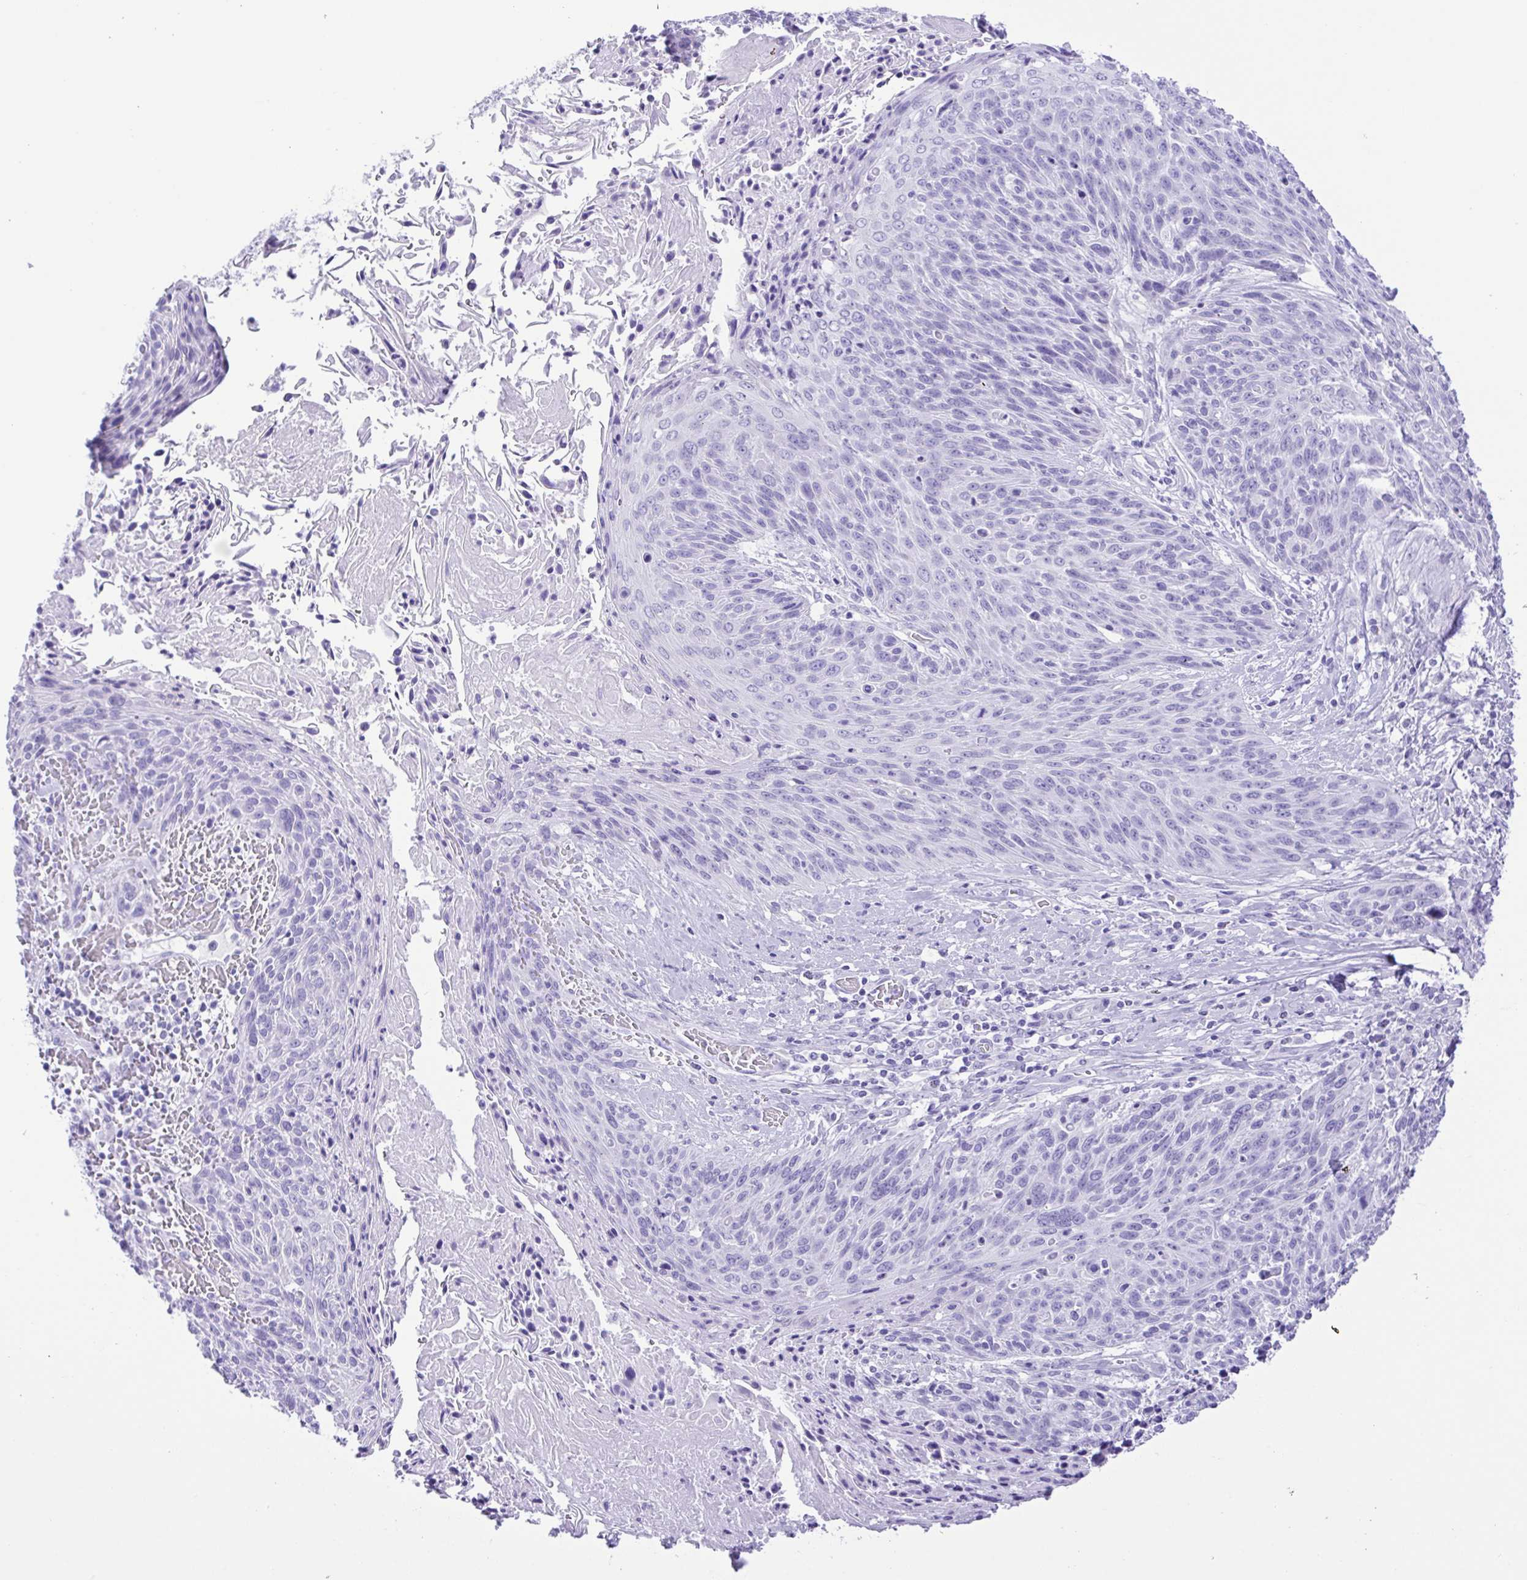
{"staining": {"intensity": "negative", "quantity": "none", "location": "none"}, "tissue": "cervical cancer", "cell_type": "Tumor cells", "image_type": "cancer", "snomed": [{"axis": "morphology", "description": "Squamous cell carcinoma, NOS"}, {"axis": "topography", "description": "Cervix"}], "caption": "Tumor cells are negative for brown protein staining in cervical cancer (squamous cell carcinoma).", "gene": "CASP14", "patient": {"sex": "female", "age": 45}}